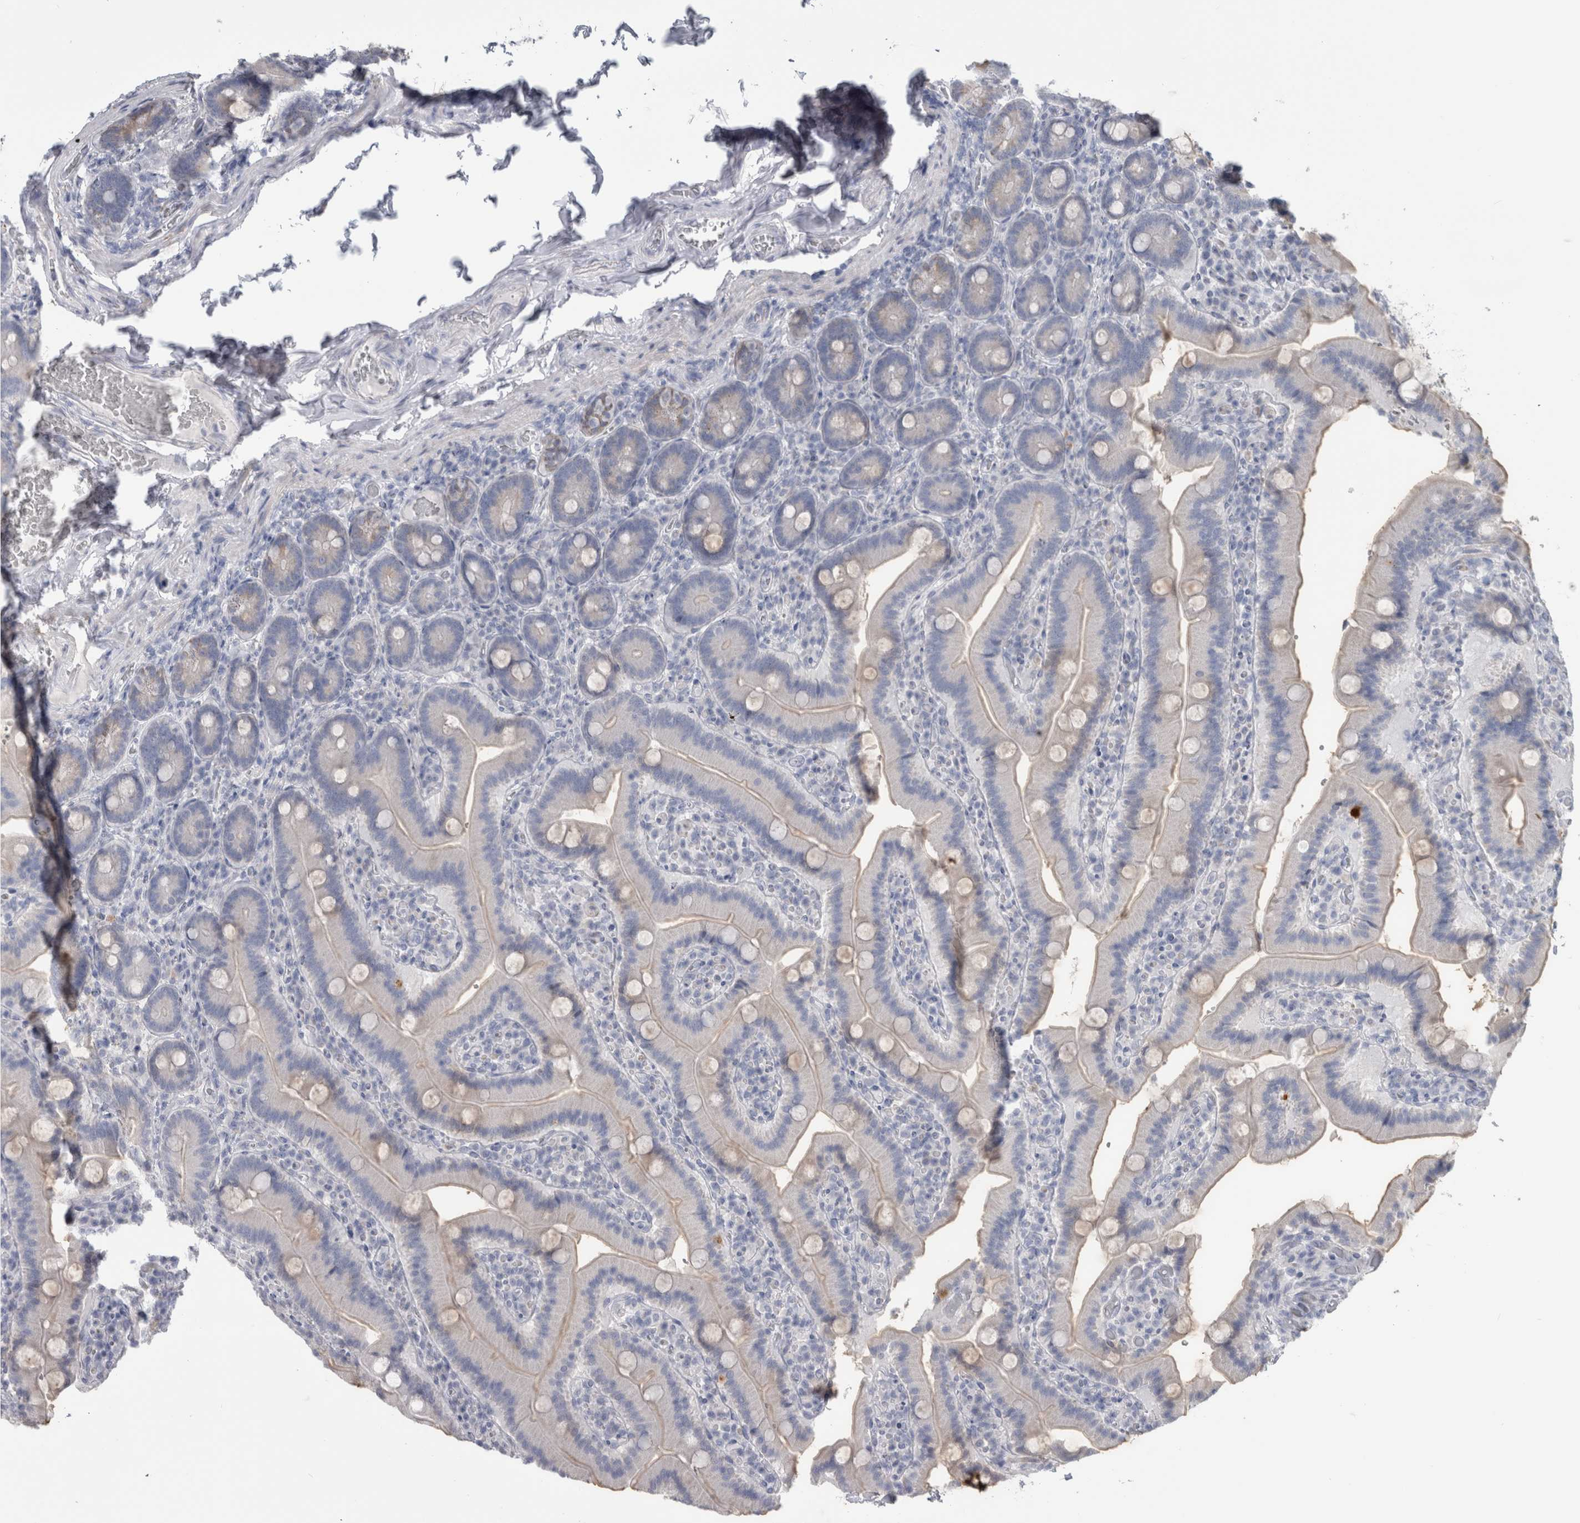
{"staining": {"intensity": "weak", "quantity": "<25%", "location": "cytoplasmic/membranous"}, "tissue": "duodenum", "cell_type": "Glandular cells", "image_type": "normal", "snomed": [{"axis": "morphology", "description": "Normal tissue, NOS"}, {"axis": "topography", "description": "Duodenum"}], "caption": "Glandular cells show no significant protein staining in unremarkable duodenum. (Stains: DAB immunohistochemistry (IHC) with hematoxylin counter stain, Microscopy: brightfield microscopy at high magnification).", "gene": "MSMB", "patient": {"sex": "female", "age": 62}}